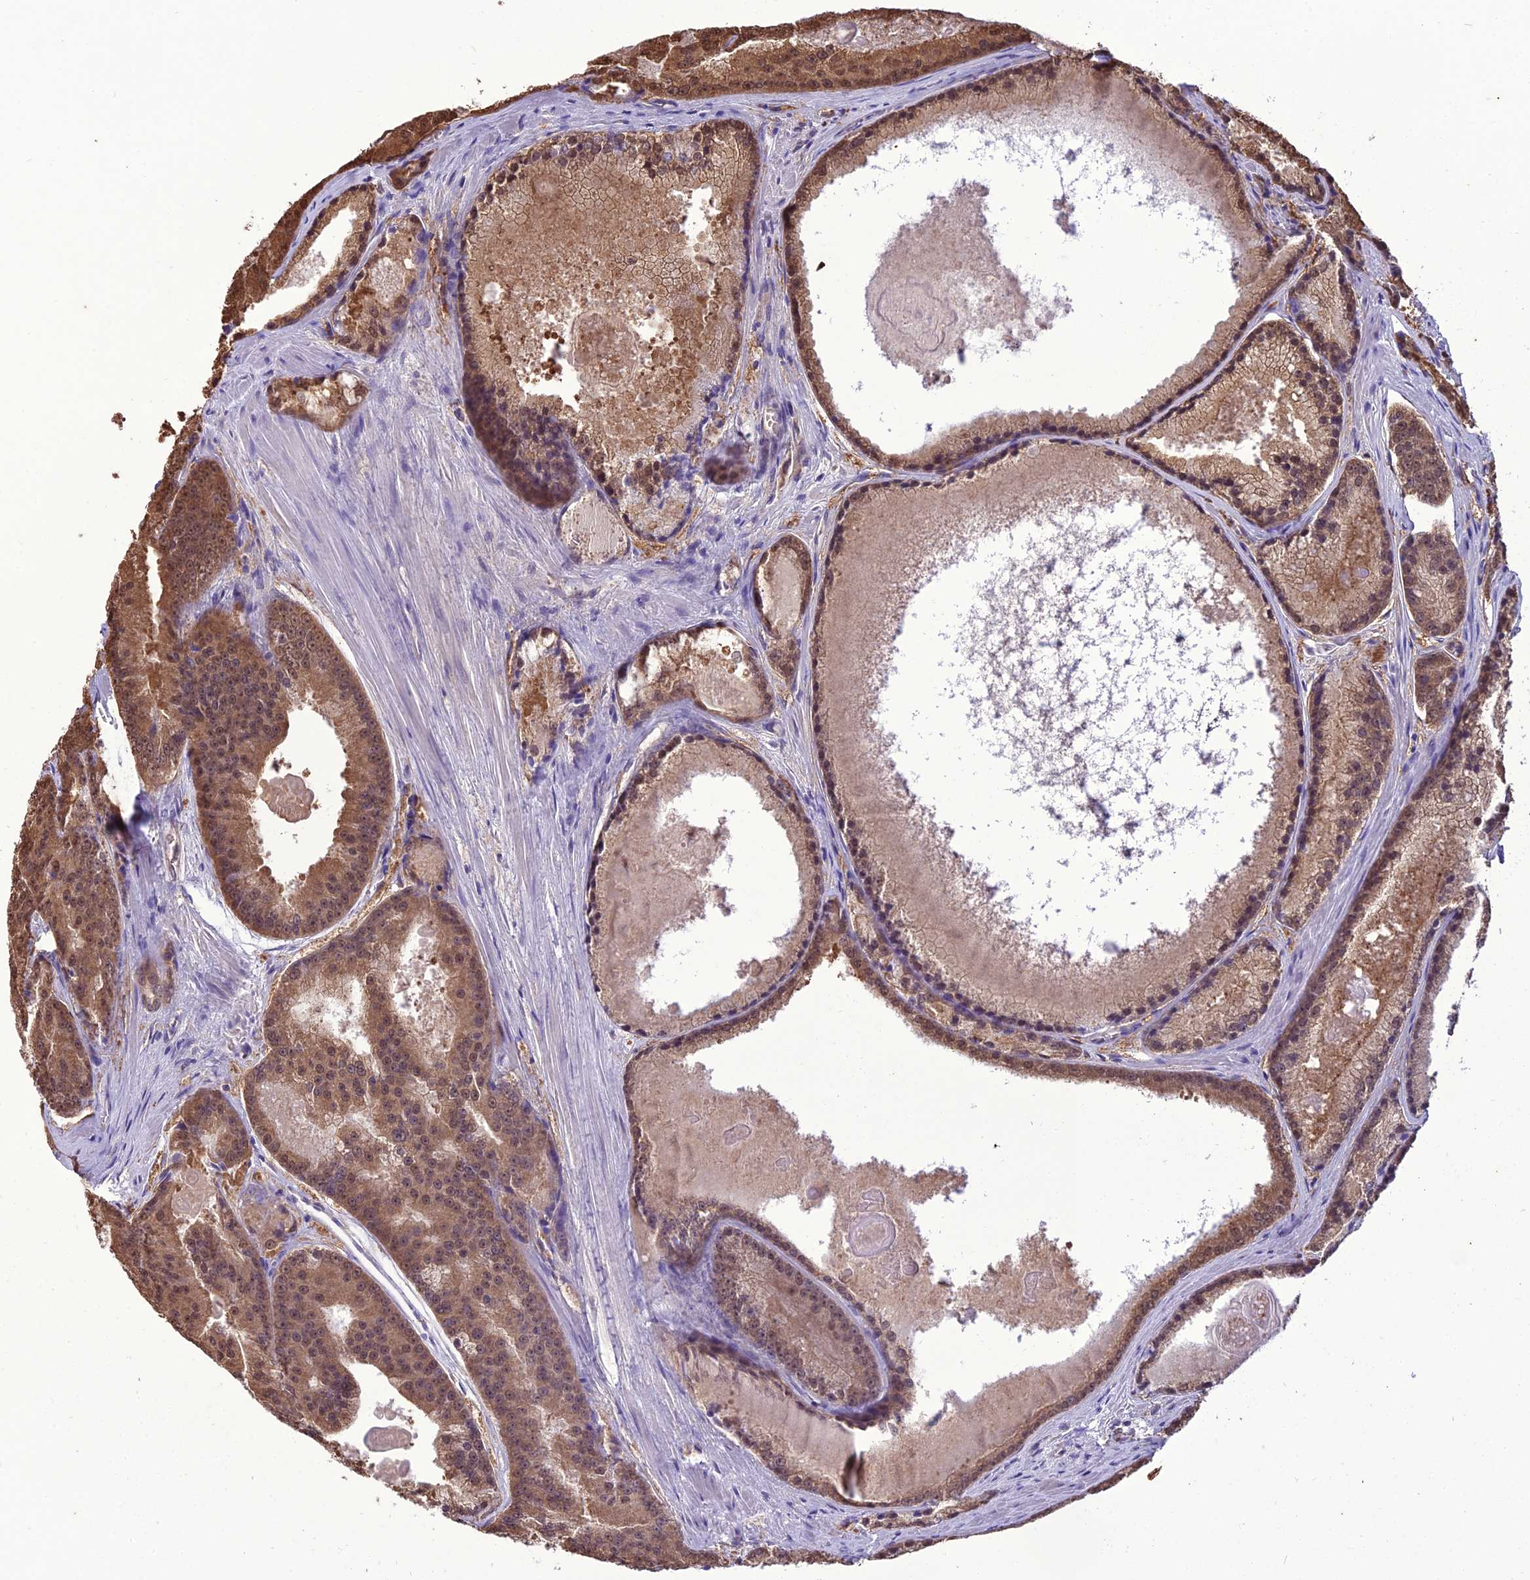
{"staining": {"intensity": "moderate", "quantity": ">75%", "location": "cytoplasmic/membranous,nuclear"}, "tissue": "prostate cancer", "cell_type": "Tumor cells", "image_type": "cancer", "snomed": [{"axis": "morphology", "description": "Adenocarcinoma, High grade"}, {"axis": "topography", "description": "Prostate"}], "caption": "The micrograph demonstrates staining of prostate high-grade adenocarcinoma, revealing moderate cytoplasmic/membranous and nuclear protein positivity (brown color) within tumor cells. (Stains: DAB in brown, nuclei in blue, Microscopy: brightfield microscopy at high magnification).", "gene": "BORCS6", "patient": {"sex": "male", "age": 61}}